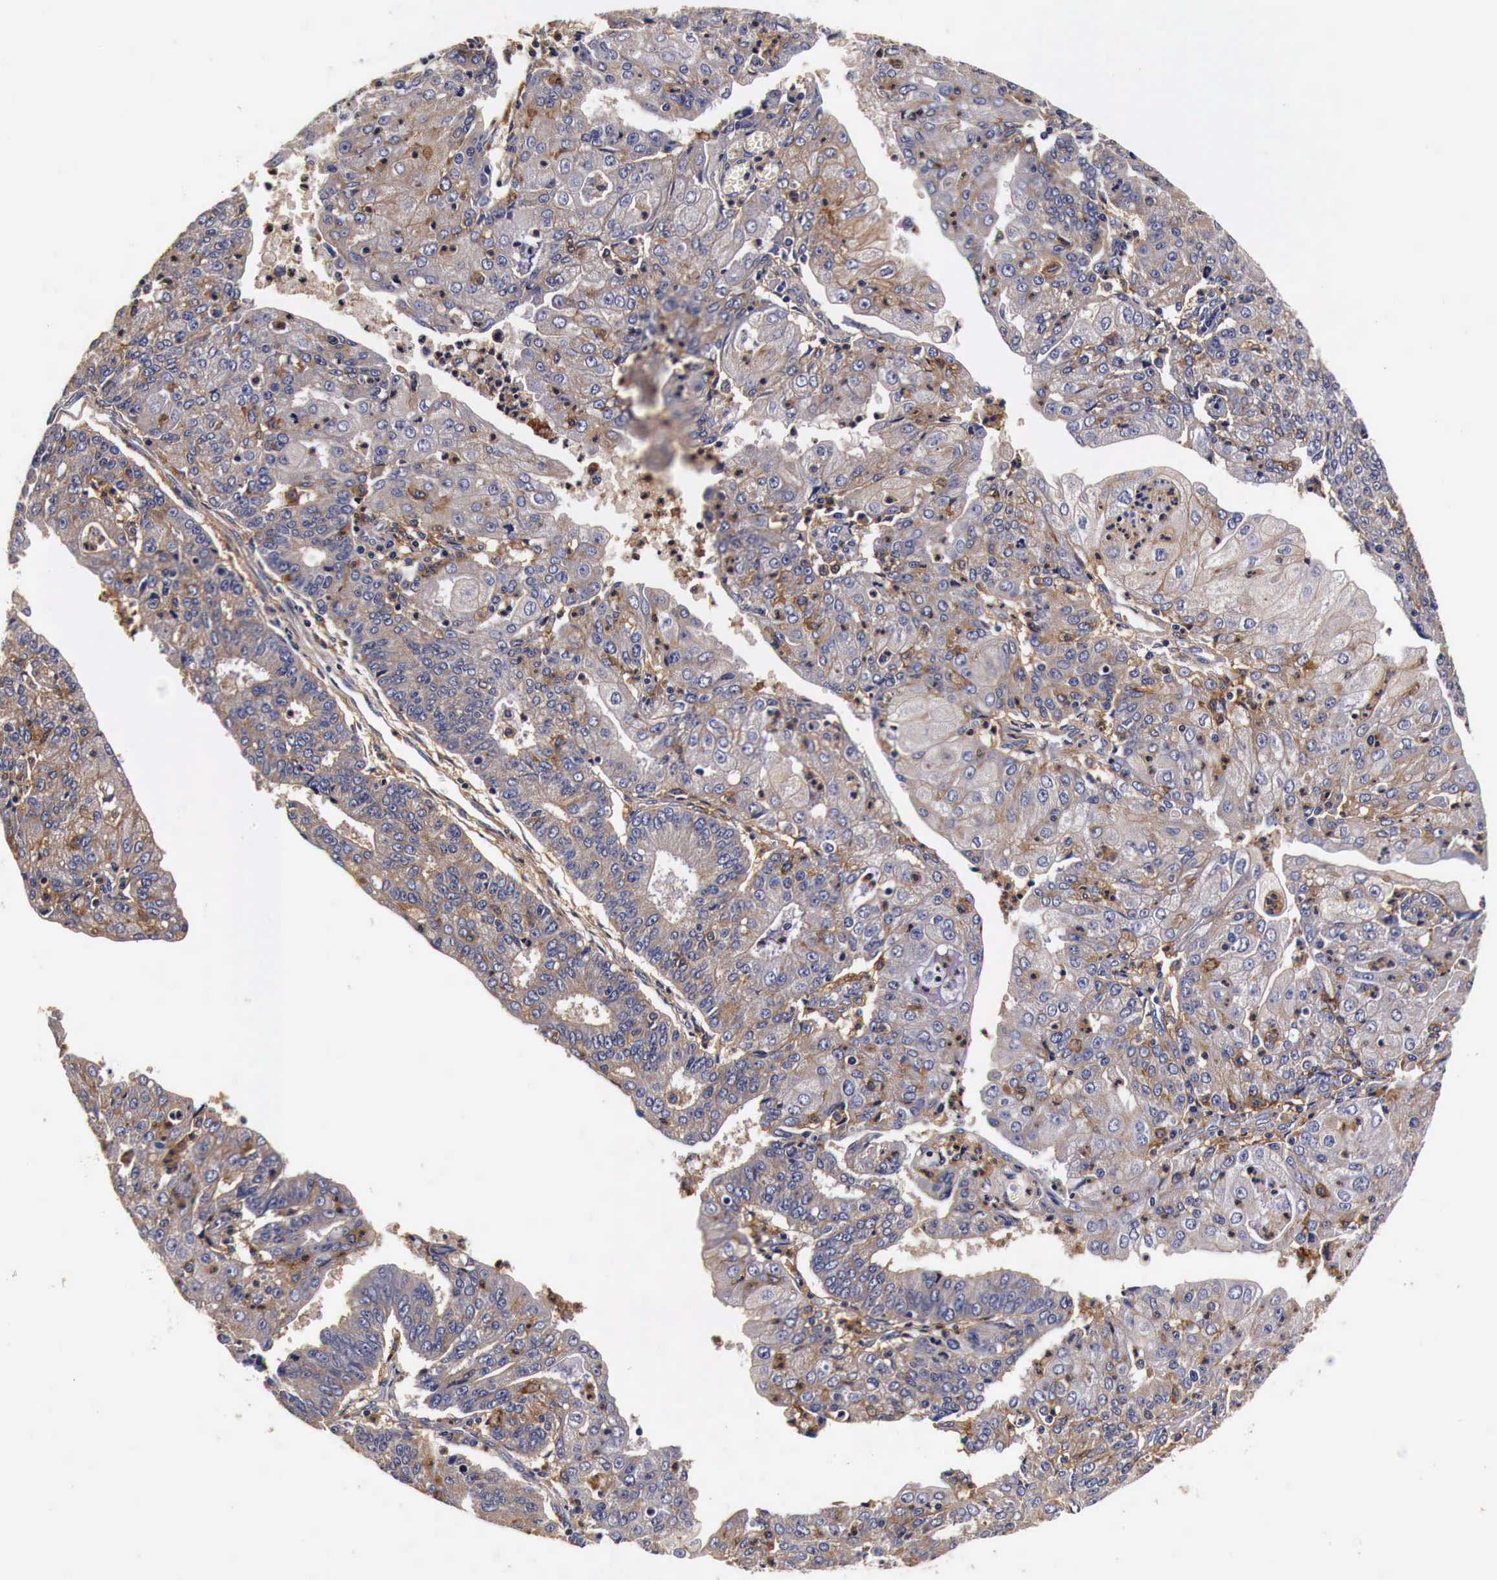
{"staining": {"intensity": "weak", "quantity": "25%-75%", "location": "cytoplasmic/membranous"}, "tissue": "endometrial cancer", "cell_type": "Tumor cells", "image_type": "cancer", "snomed": [{"axis": "morphology", "description": "Adenocarcinoma, NOS"}, {"axis": "topography", "description": "Endometrium"}], "caption": "Human endometrial cancer stained with a protein marker displays weak staining in tumor cells.", "gene": "RP2", "patient": {"sex": "female", "age": 56}}